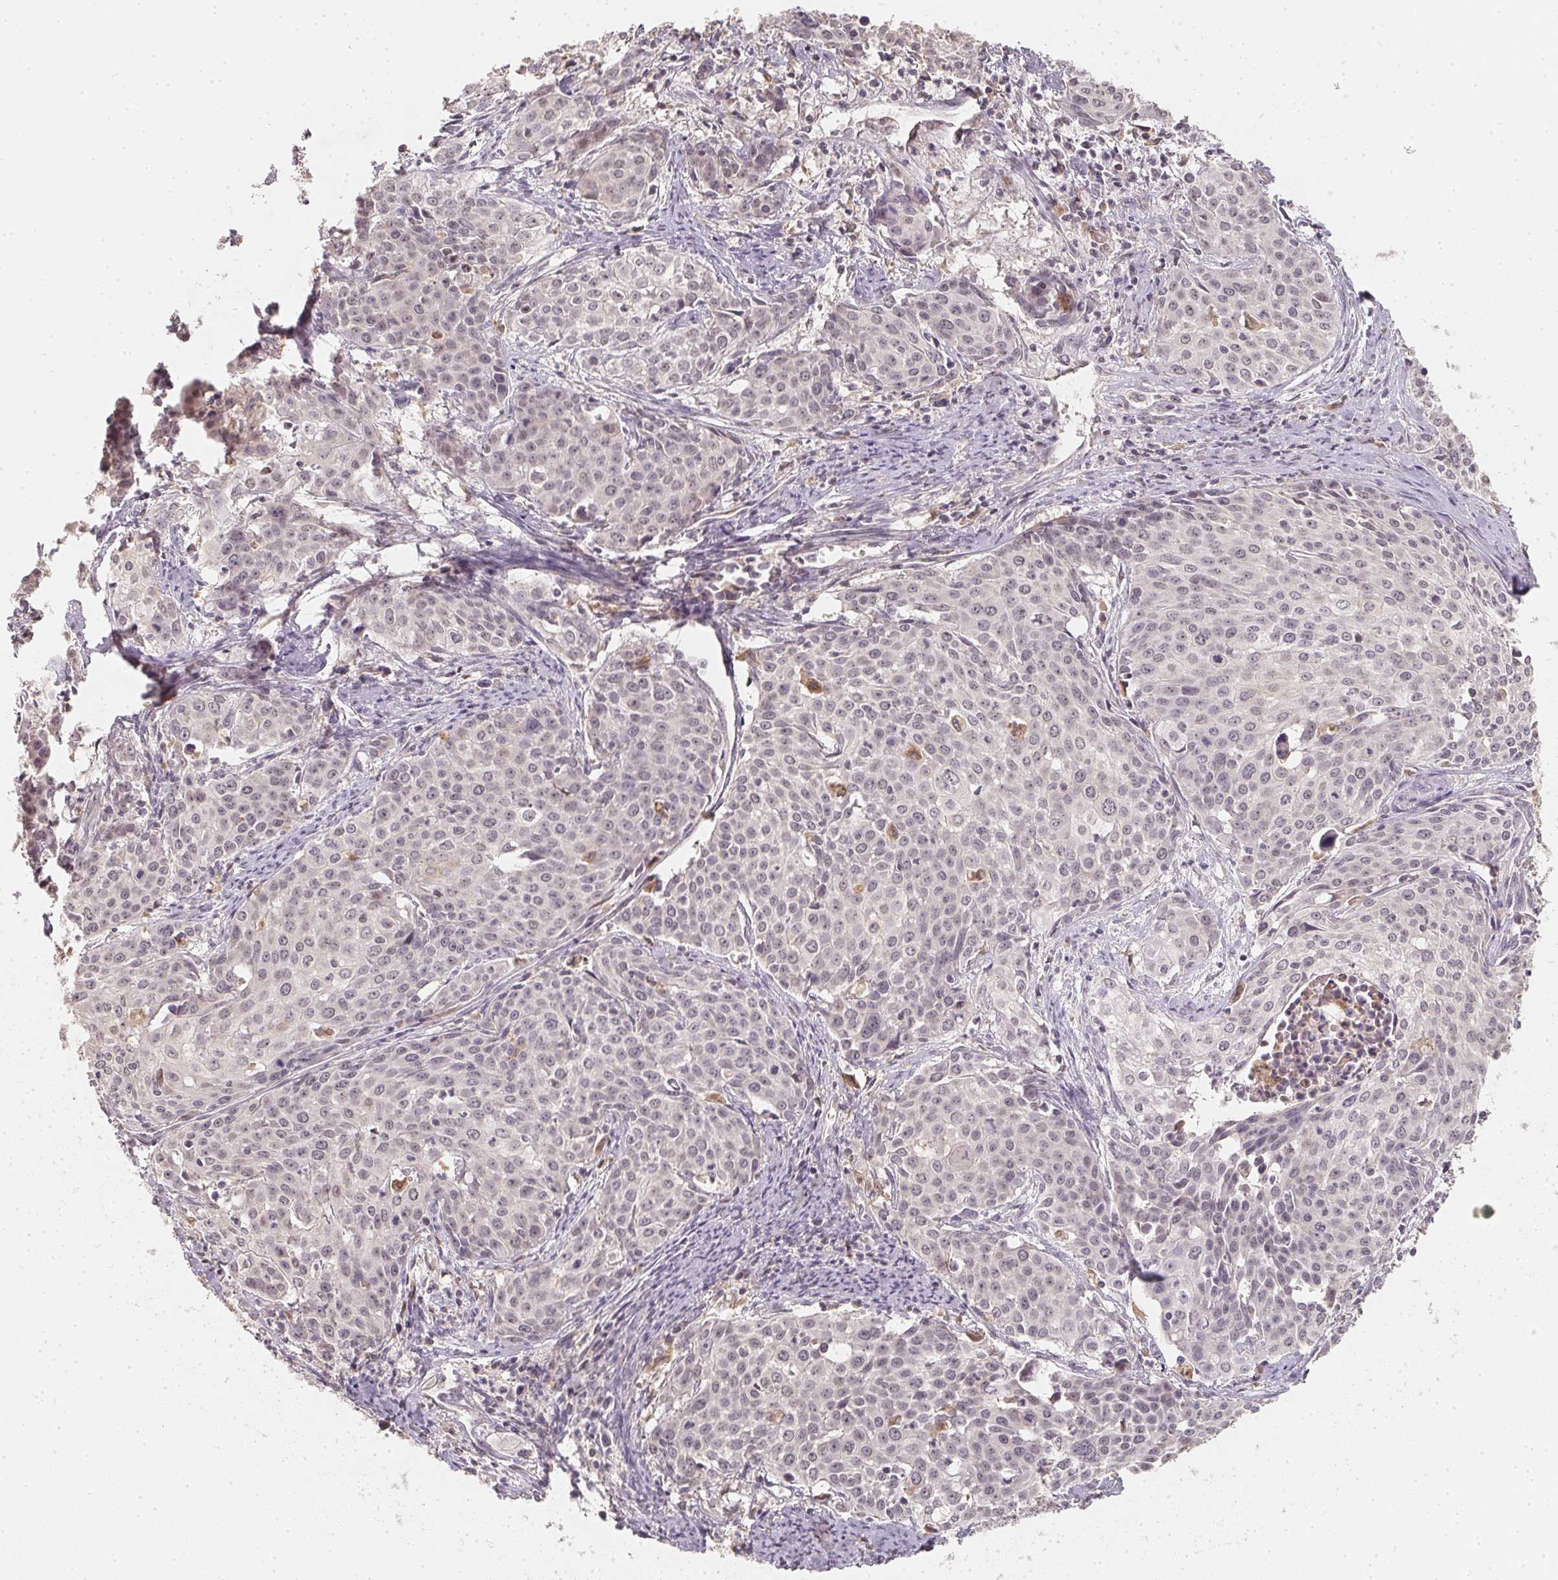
{"staining": {"intensity": "negative", "quantity": "none", "location": "none"}, "tissue": "cervical cancer", "cell_type": "Tumor cells", "image_type": "cancer", "snomed": [{"axis": "morphology", "description": "Squamous cell carcinoma, NOS"}, {"axis": "topography", "description": "Cervix"}], "caption": "The micrograph exhibits no significant staining in tumor cells of cervical squamous cell carcinoma. (DAB immunohistochemistry visualized using brightfield microscopy, high magnification).", "gene": "SOAT1", "patient": {"sex": "female", "age": 39}}